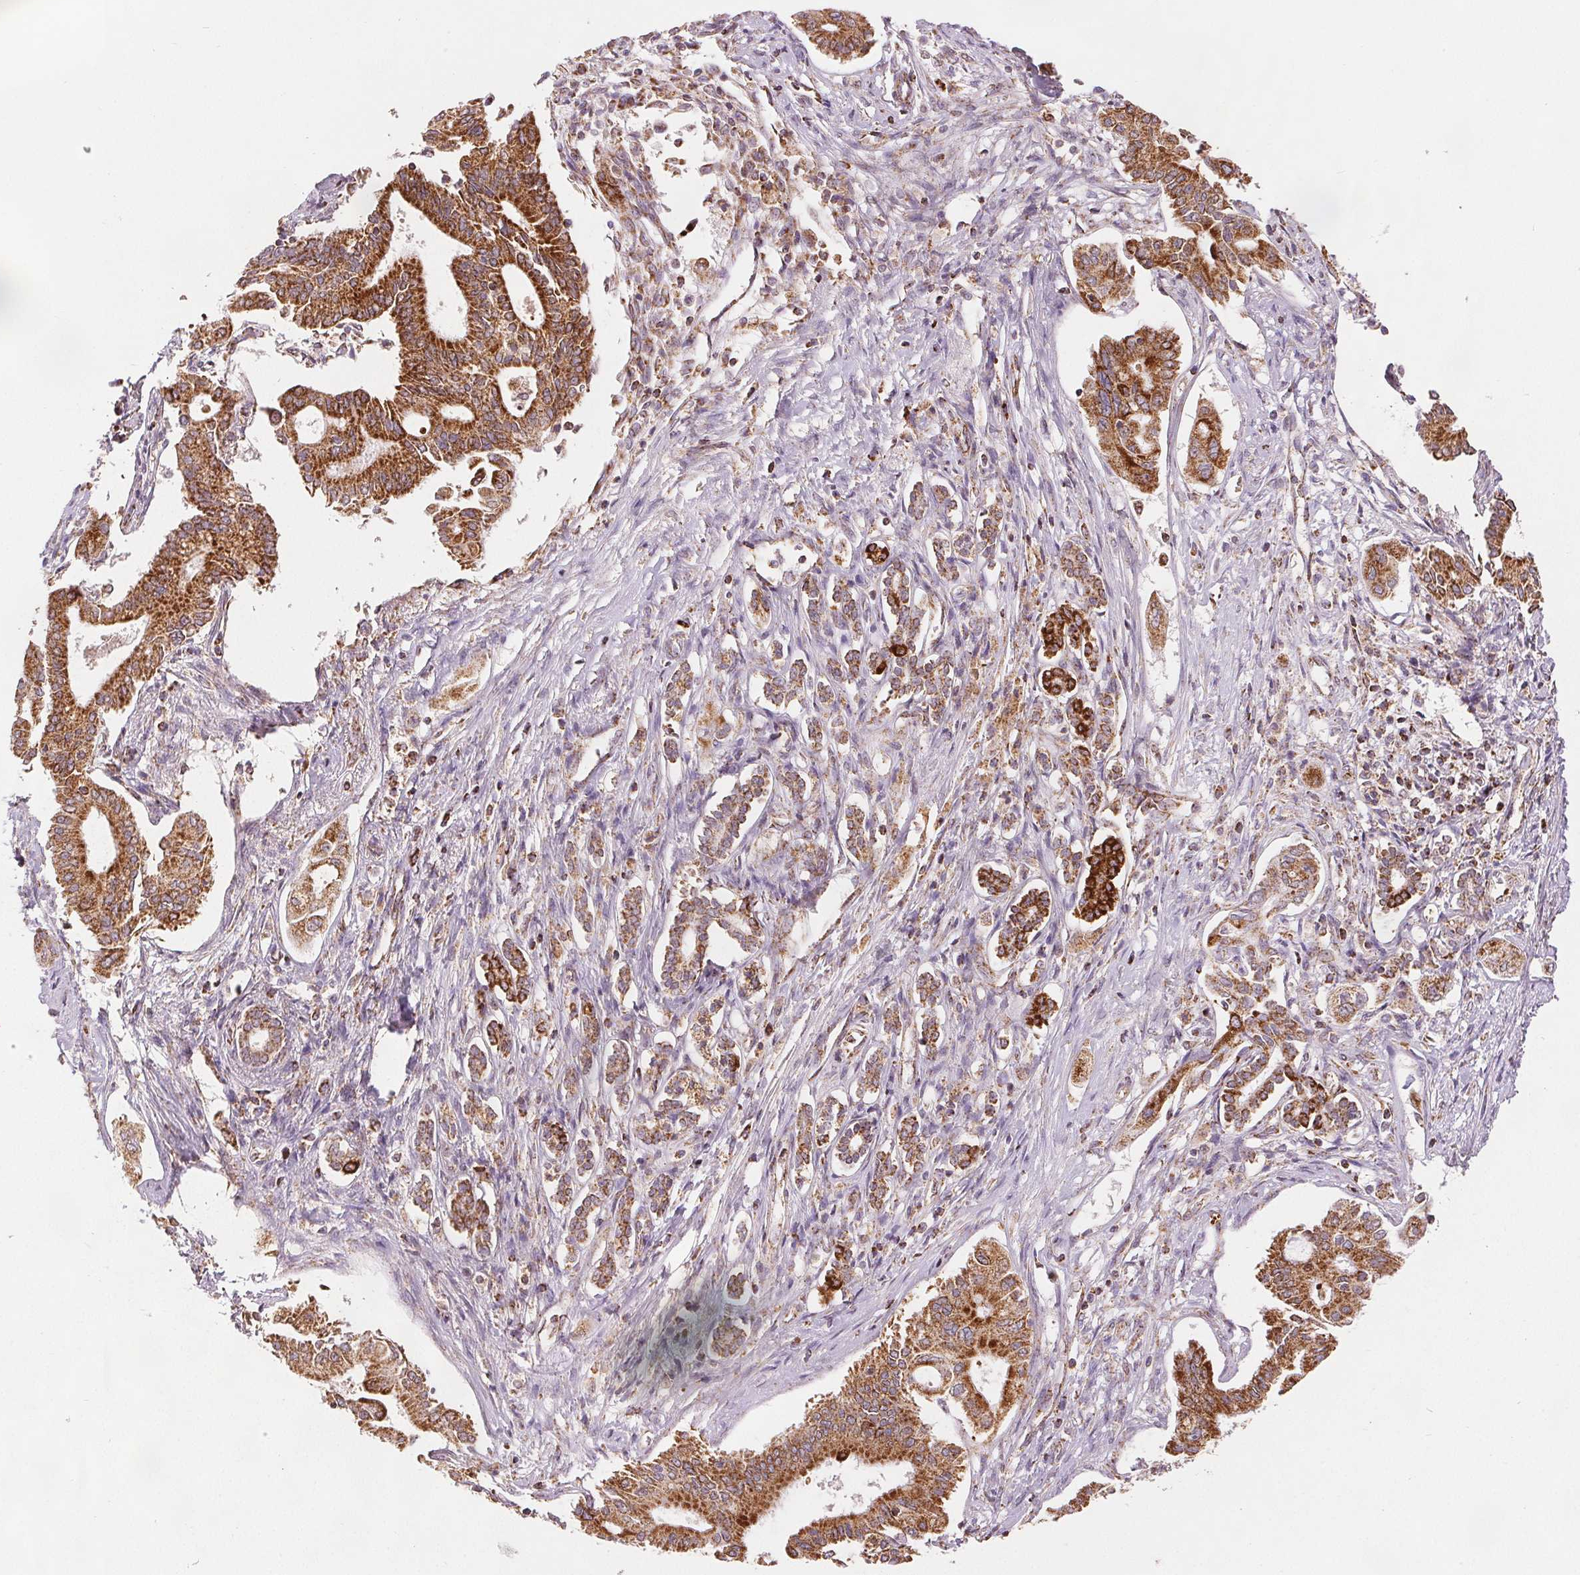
{"staining": {"intensity": "strong", "quantity": ">75%", "location": "cytoplasmic/membranous"}, "tissue": "pancreatic cancer", "cell_type": "Tumor cells", "image_type": "cancer", "snomed": [{"axis": "morphology", "description": "Adenocarcinoma, NOS"}, {"axis": "topography", "description": "Pancreas"}], "caption": "Immunohistochemical staining of adenocarcinoma (pancreatic) exhibits high levels of strong cytoplasmic/membranous protein positivity in about >75% of tumor cells. (Brightfield microscopy of DAB IHC at high magnification).", "gene": "SDHB", "patient": {"sex": "female", "age": 68}}